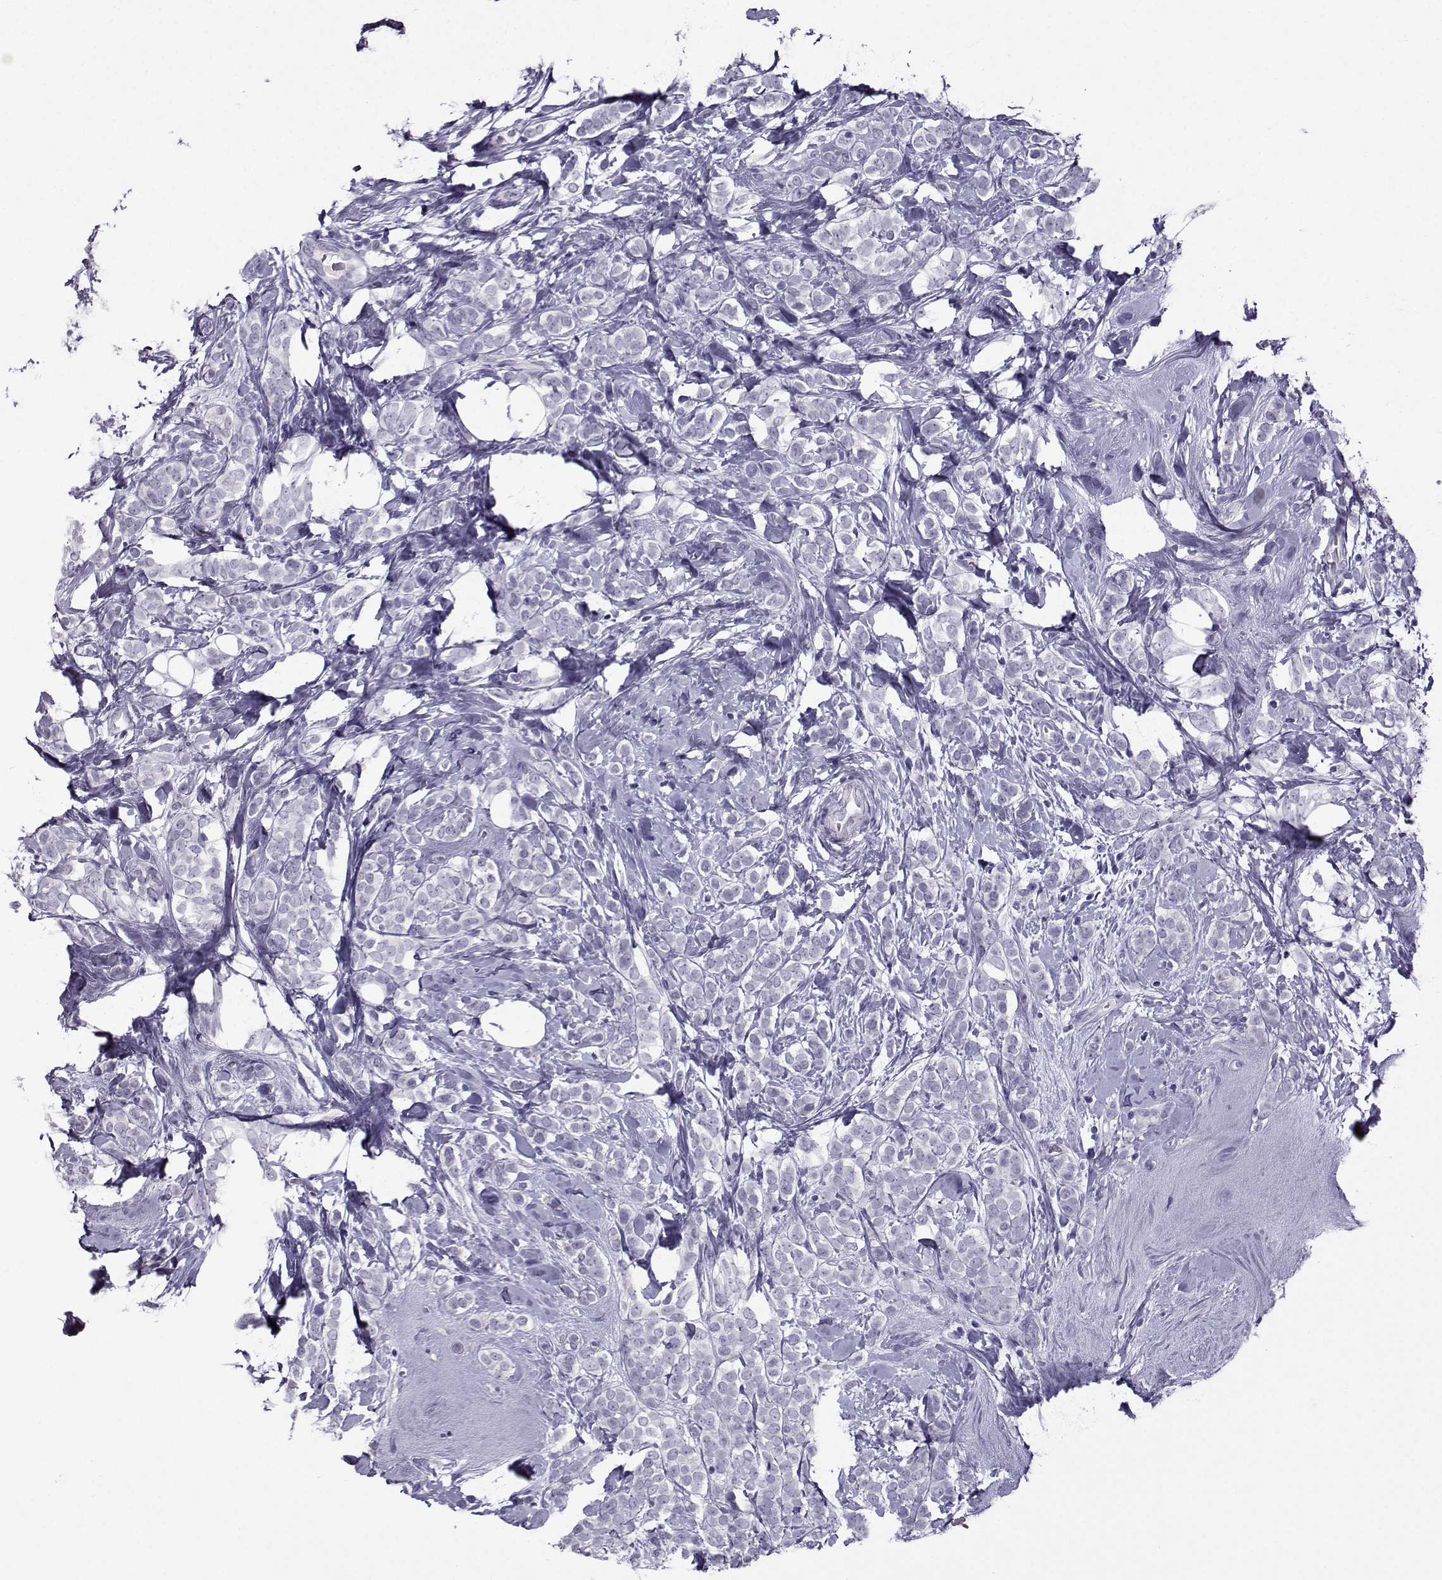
{"staining": {"intensity": "negative", "quantity": "none", "location": "none"}, "tissue": "breast cancer", "cell_type": "Tumor cells", "image_type": "cancer", "snomed": [{"axis": "morphology", "description": "Lobular carcinoma"}, {"axis": "topography", "description": "Breast"}], "caption": "Immunohistochemistry (IHC) of breast cancer reveals no staining in tumor cells. (Brightfield microscopy of DAB immunohistochemistry (IHC) at high magnification).", "gene": "ARMC2", "patient": {"sex": "female", "age": 49}}